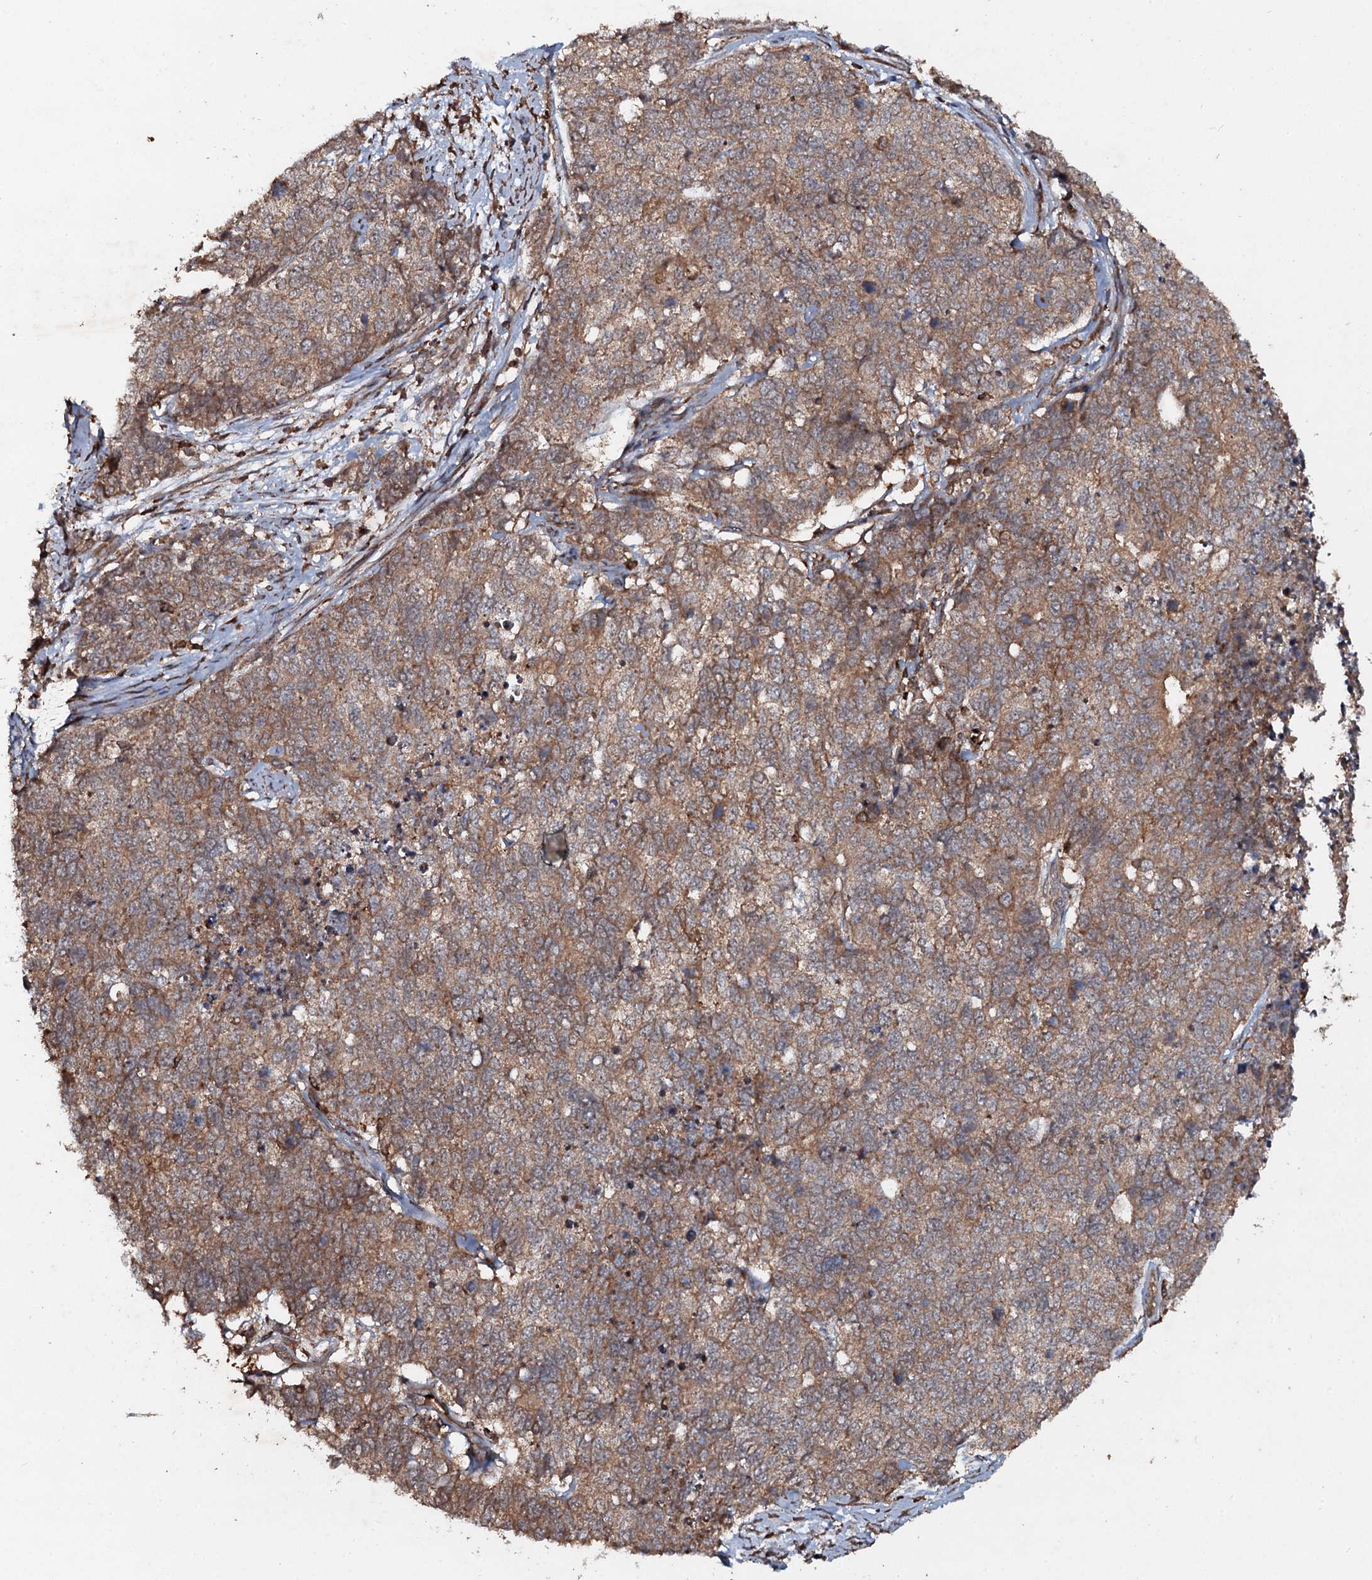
{"staining": {"intensity": "moderate", "quantity": ">75%", "location": "cytoplasmic/membranous"}, "tissue": "cervical cancer", "cell_type": "Tumor cells", "image_type": "cancer", "snomed": [{"axis": "morphology", "description": "Squamous cell carcinoma, NOS"}, {"axis": "topography", "description": "Cervix"}], "caption": "Squamous cell carcinoma (cervical) was stained to show a protein in brown. There is medium levels of moderate cytoplasmic/membranous expression in approximately >75% of tumor cells.", "gene": "ADGRG3", "patient": {"sex": "female", "age": 63}}